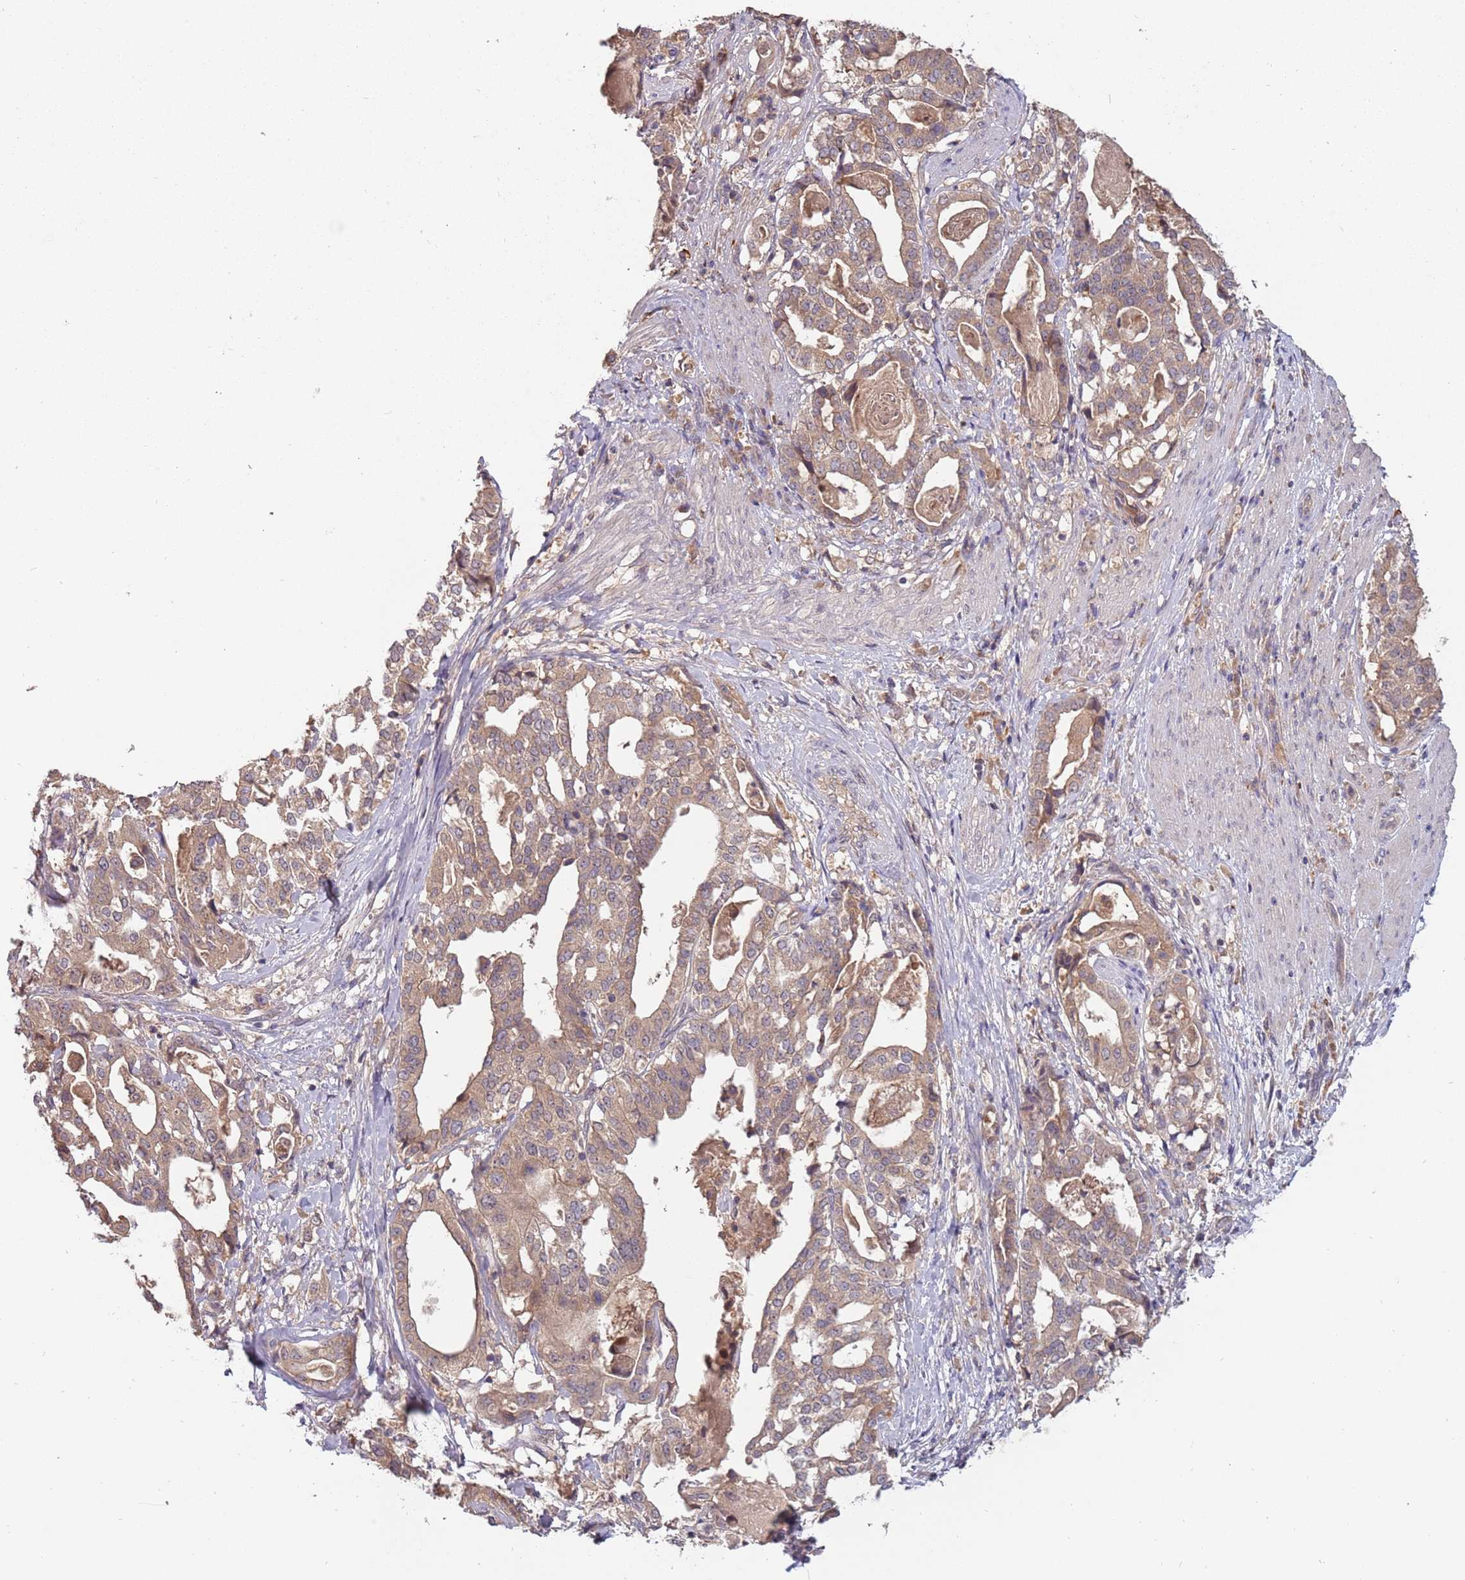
{"staining": {"intensity": "weak", "quantity": ">75%", "location": "cytoplasmic/membranous"}, "tissue": "stomach cancer", "cell_type": "Tumor cells", "image_type": "cancer", "snomed": [{"axis": "morphology", "description": "Adenocarcinoma, NOS"}, {"axis": "topography", "description": "Stomach"}], "caption": "Immunohistochemistry (IHC) staining of stomach cancer (adenocarcinoma), which exhibits low levels of weak cytoplasmic/membranous staining in approximately >75% of tumor cells indicating weak cytoplasmic/membranous protein staining. The staining was performed using DAB (3,3'-diaminobenzidine) (brown) for protein detection and nuclei were counterstained in hematoxylin (blue).", "gene": "USP32", "patient": {"sex": "male", "age": 48}}